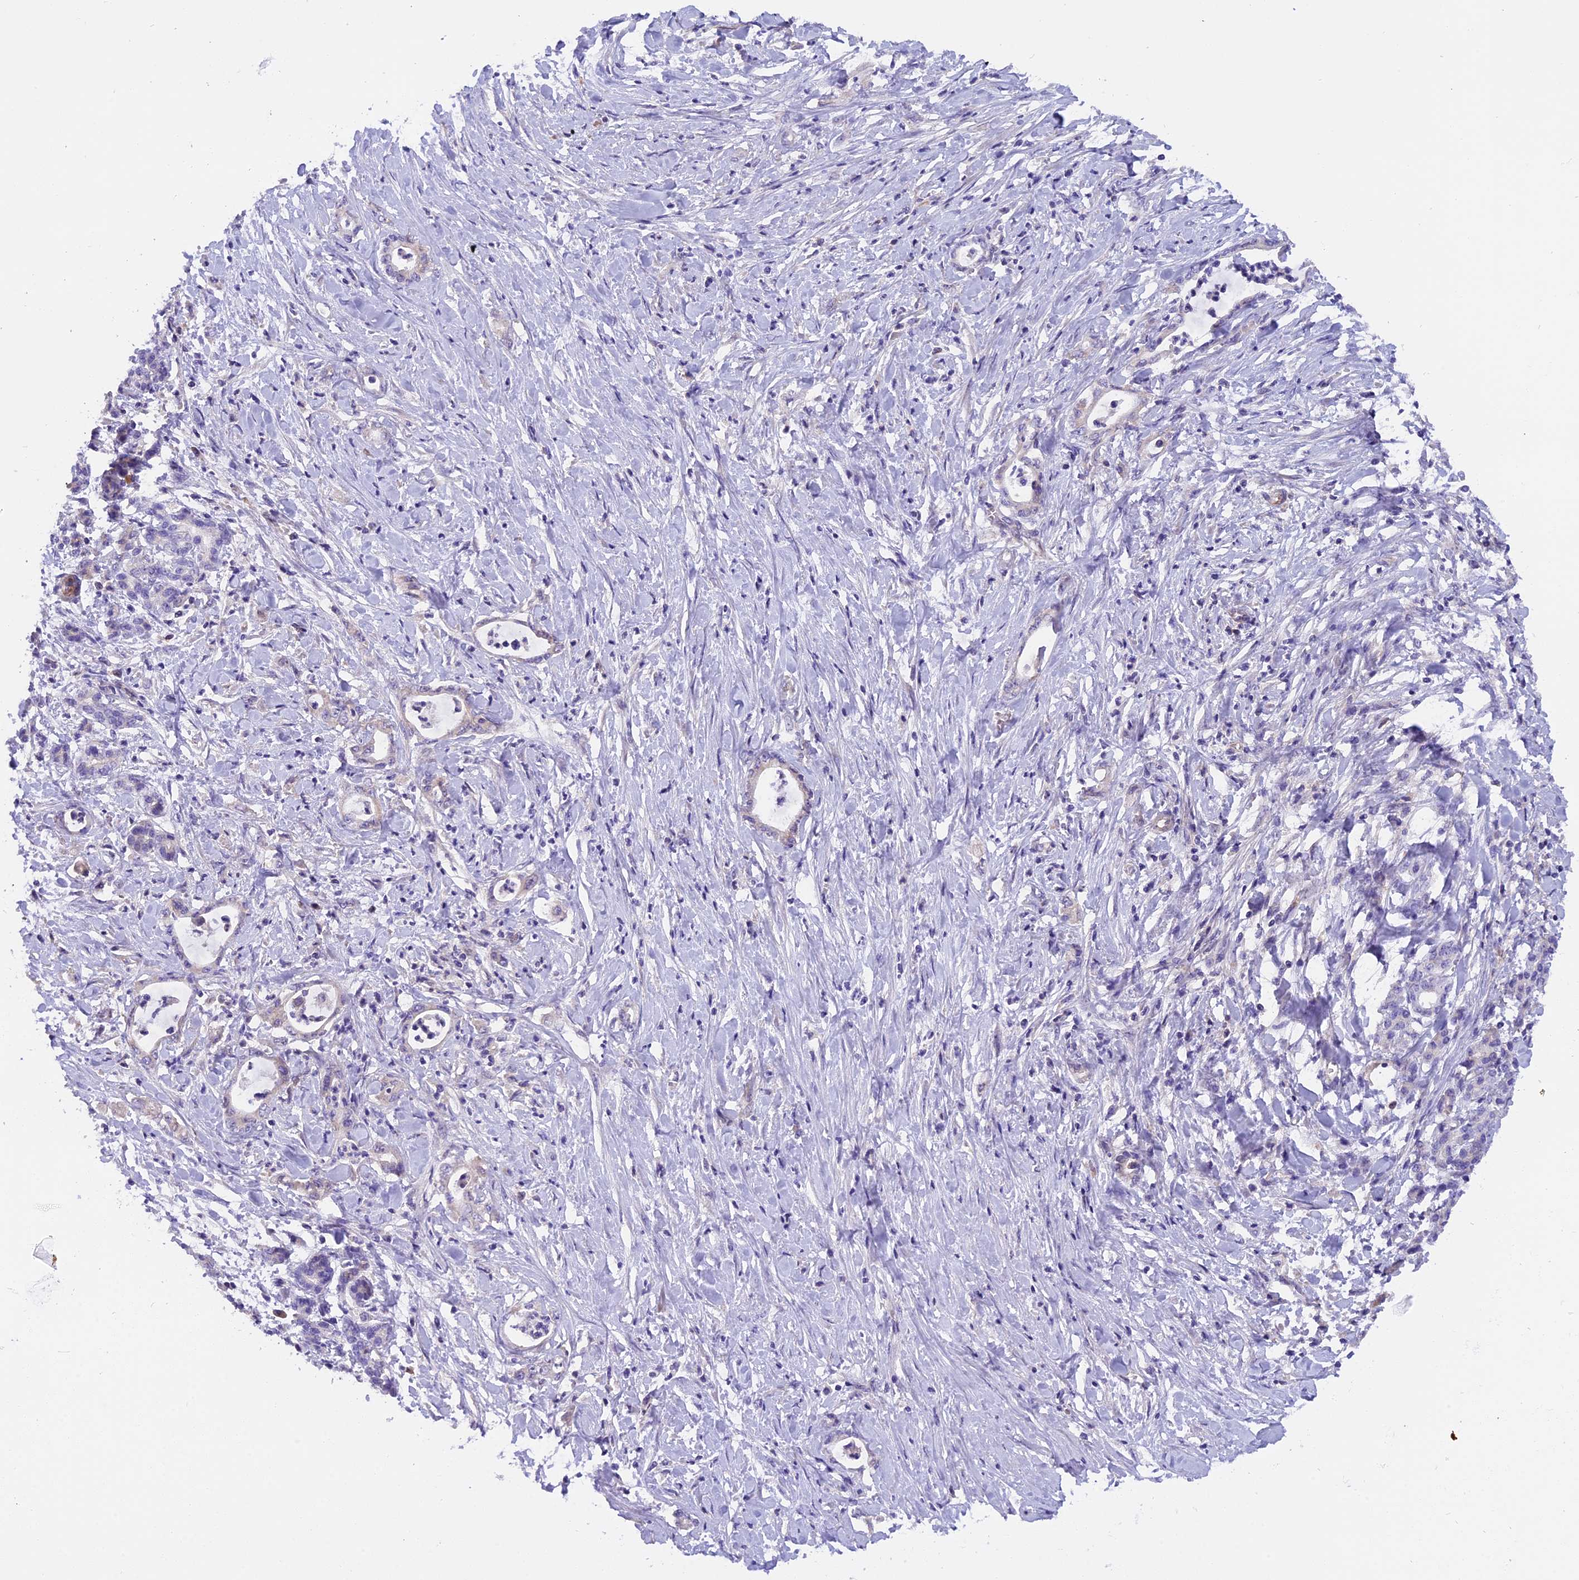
{"staining": {"intensity": "negative", "quantity": "none", "location": "none"}, "tissue": "pancreatic cancer", "cell_type": "Tumor cells", "image_type": "cancer", "snomed": [{"axis": "morphology", "description": "Normal tissue, NOS"}, {"axis": "morphology", "description": "Adenocarcinoma, NOS"}, {"axis": "topography", "description": "Pancreas"}], "caption": "Immunohistochemistry (IHC) of human pancreatic cancer (adenocarcinoma) displays no staining in tumor cells. (DAB immunohistochemistry (IHC) with hematoxylin counter stain).", "gene": "CCDC32", "patient": {"sex": "female", "age": 55}}